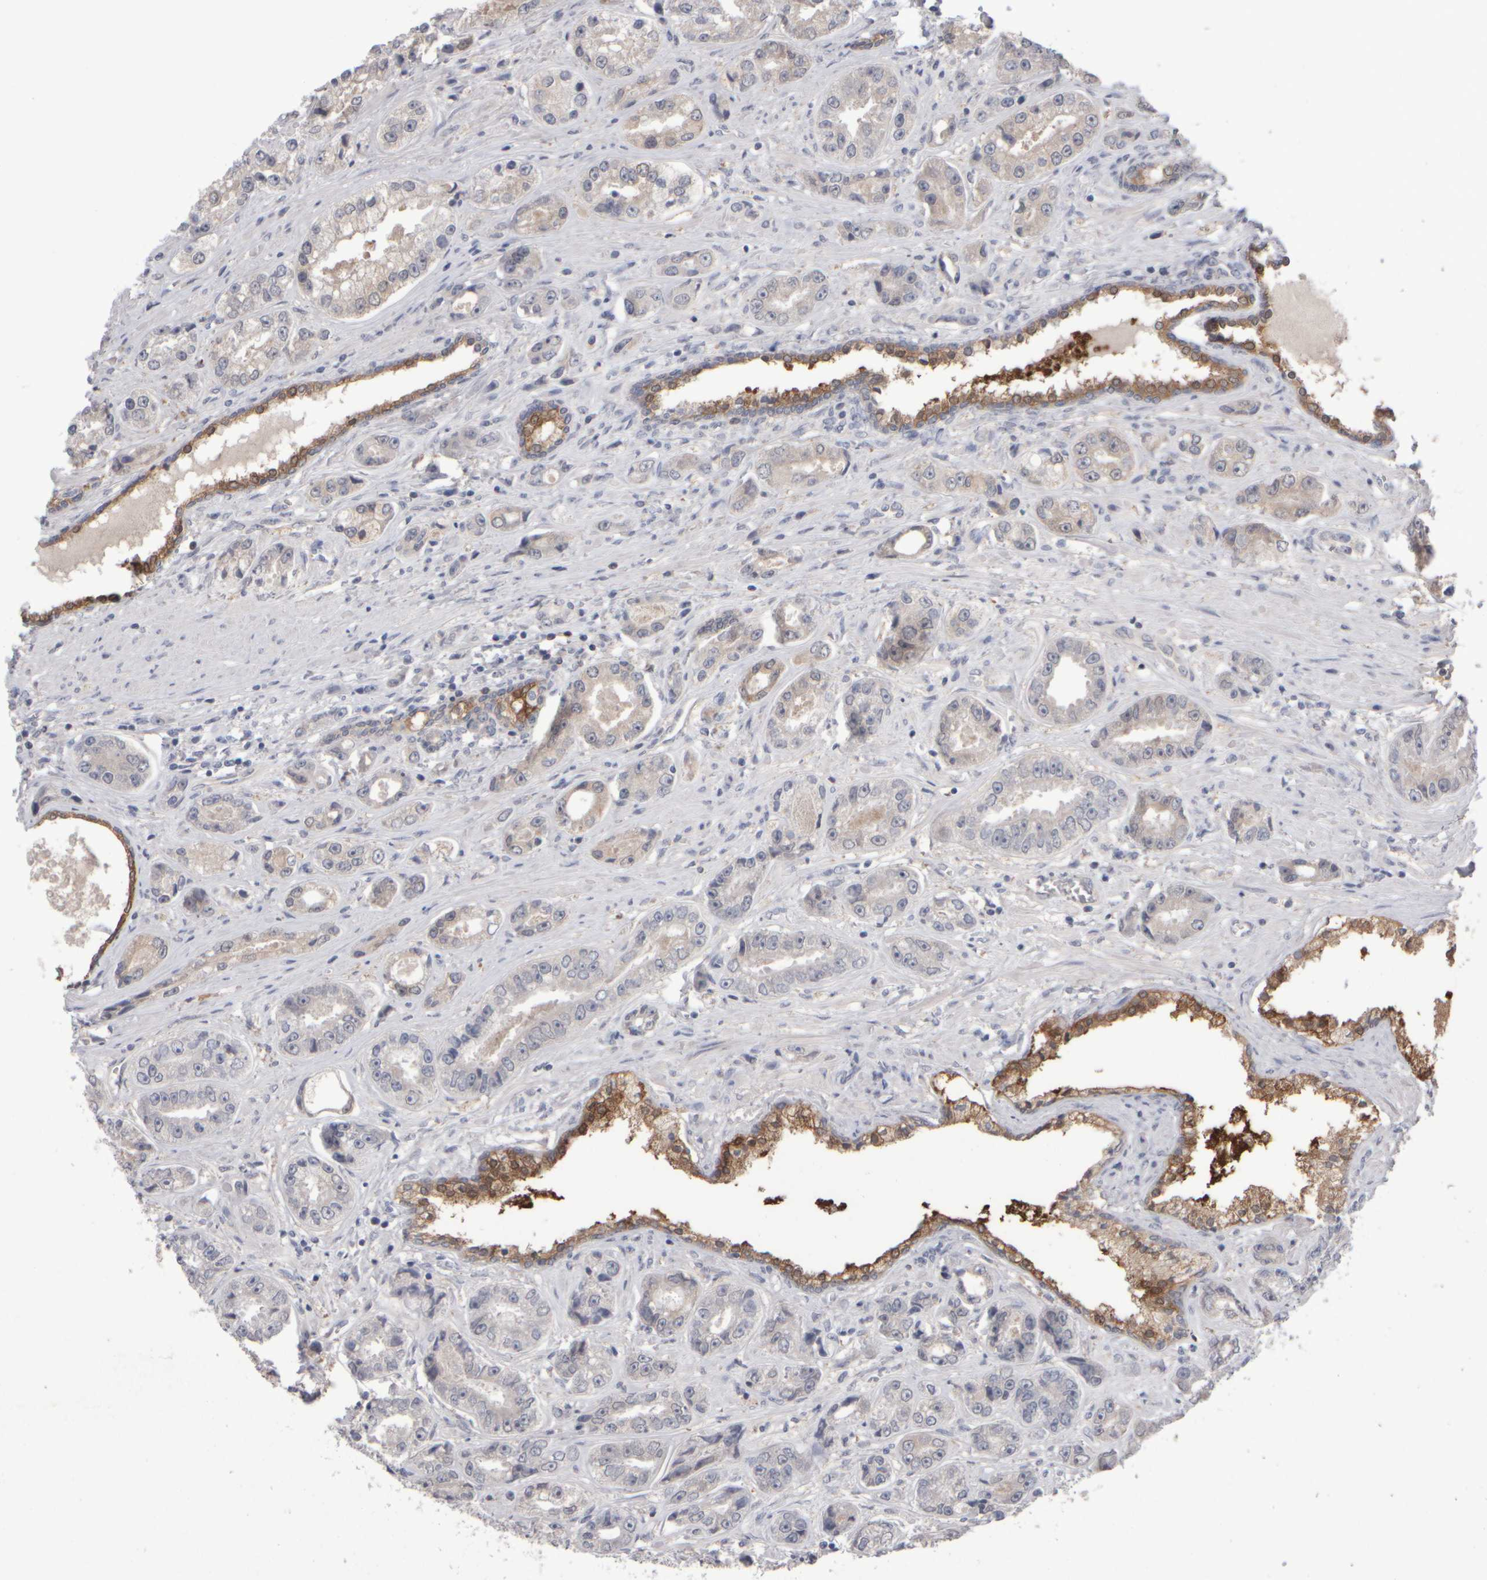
{"staining": {"intensity": "negative", "quantity": "none", "location": "none"}, "tissue": "prostate cancer", "cell_type": "Tumor cells", "image_type": "cancer", "snomed": [{"axis": "morphology", "description": "Adenocarcinoma, High grade"}, {"axis": "topography", "description": "Prostate"}], "caption": "A high-resolution image shows IHC staining of high-grade adenocarcinoma (prostate), which shows no significant staining in tumor cells. The staining is performed using DAB brown chromogen with nuclei counter-stained in using hematoxylin.", "gene": "EPHX2", "patient": {"sex": "male", "age": 61}}